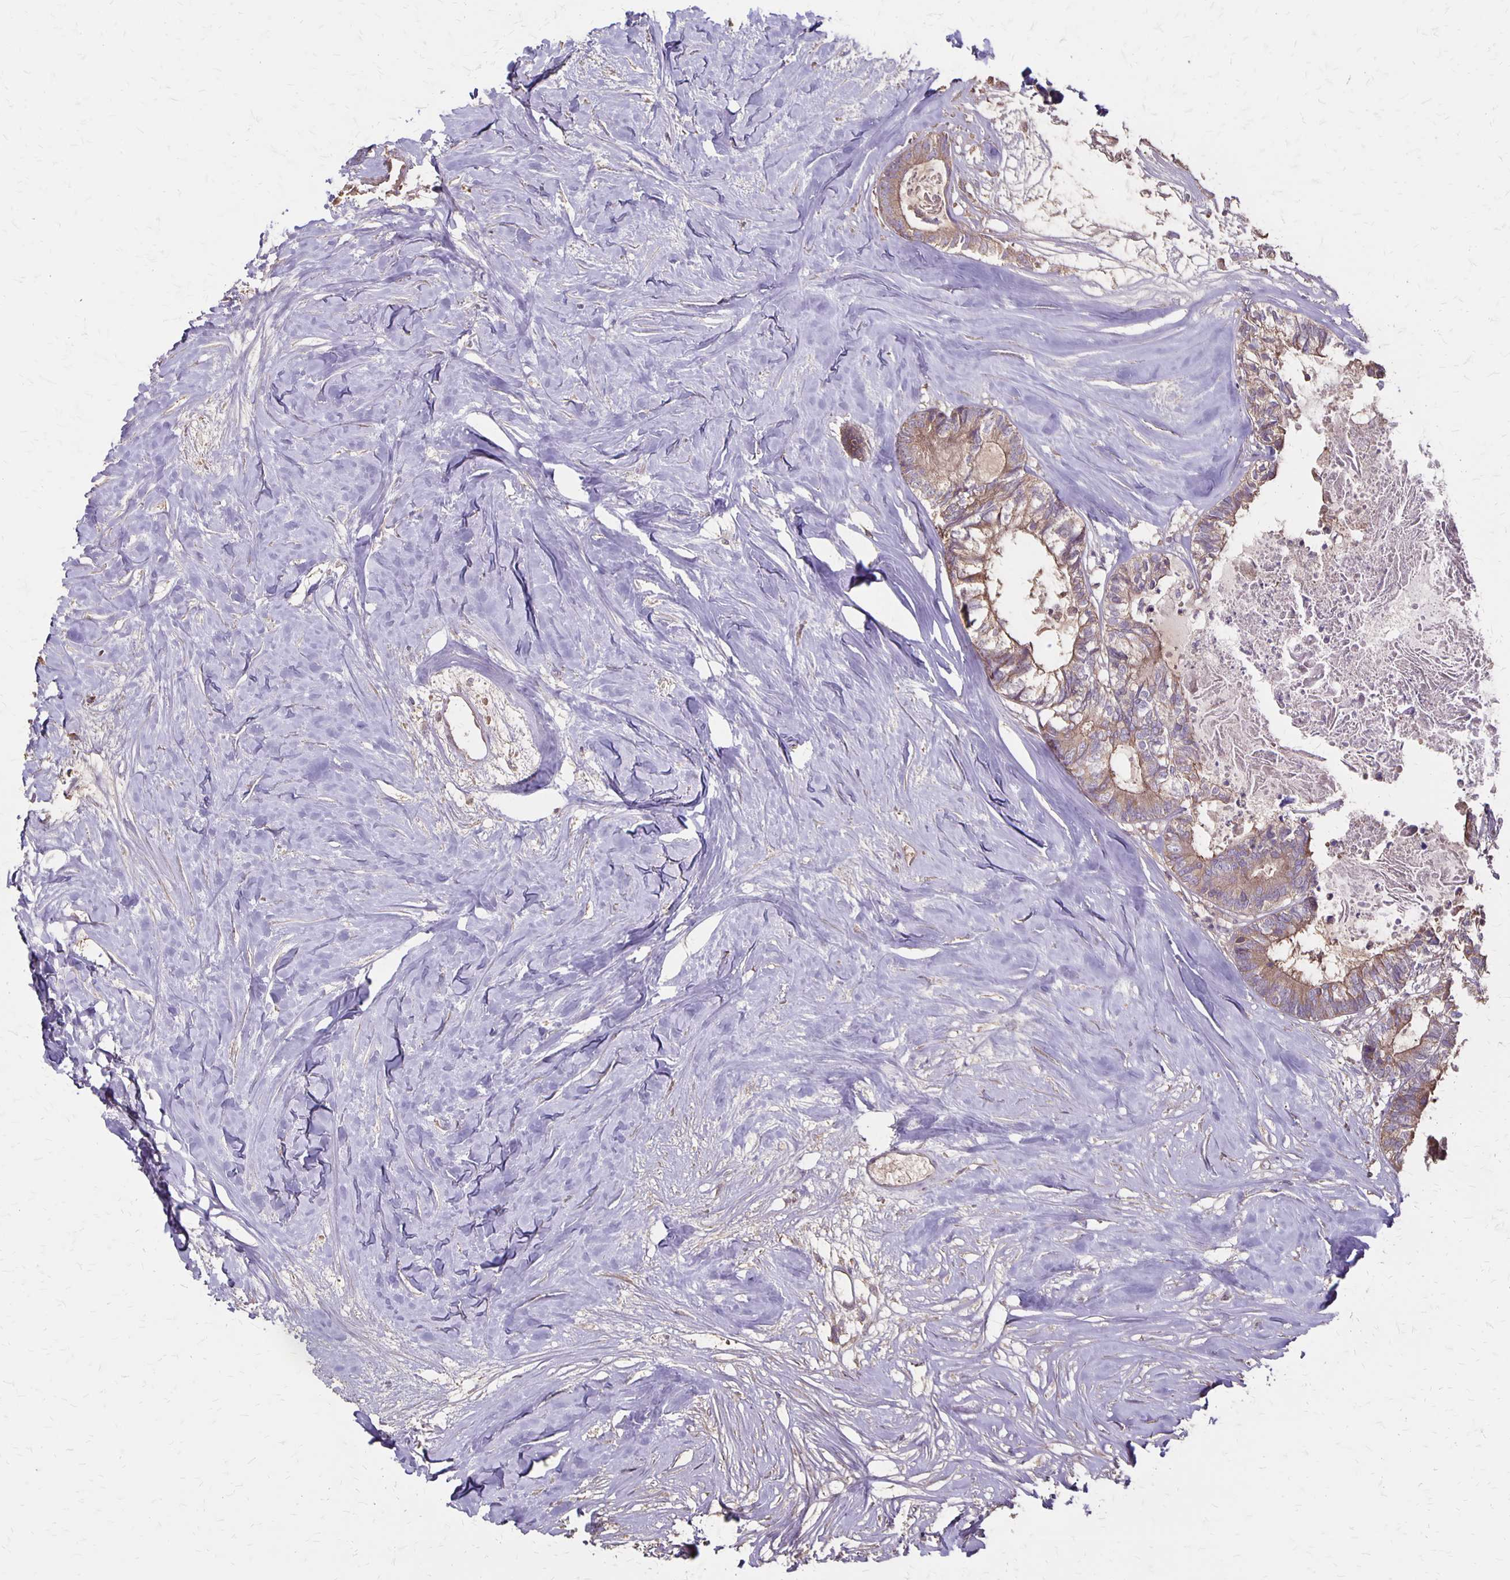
{"staining": {"intensity": "weak", "quantity": ">75%", "location": "cytoplasmic/membranous"}, "tissue": "colorectal cancer", "cell_type": "Tumor cells", "image_type": "cancer", "snomed": [{"axis": "morphology", "description": "Adenocarcinoma, NOS"}, {"axis": "topography", "description": "Colon"}, {"axis": "topography", "description": "Rectum"}], "caption": "Adenocarcinoma (colorectal) stained for a protein displays weak cytoplasmic/membranous positivity in tumor cells.", "gene": "PROM2", "patient": {"sex": "male", "age": 57}}